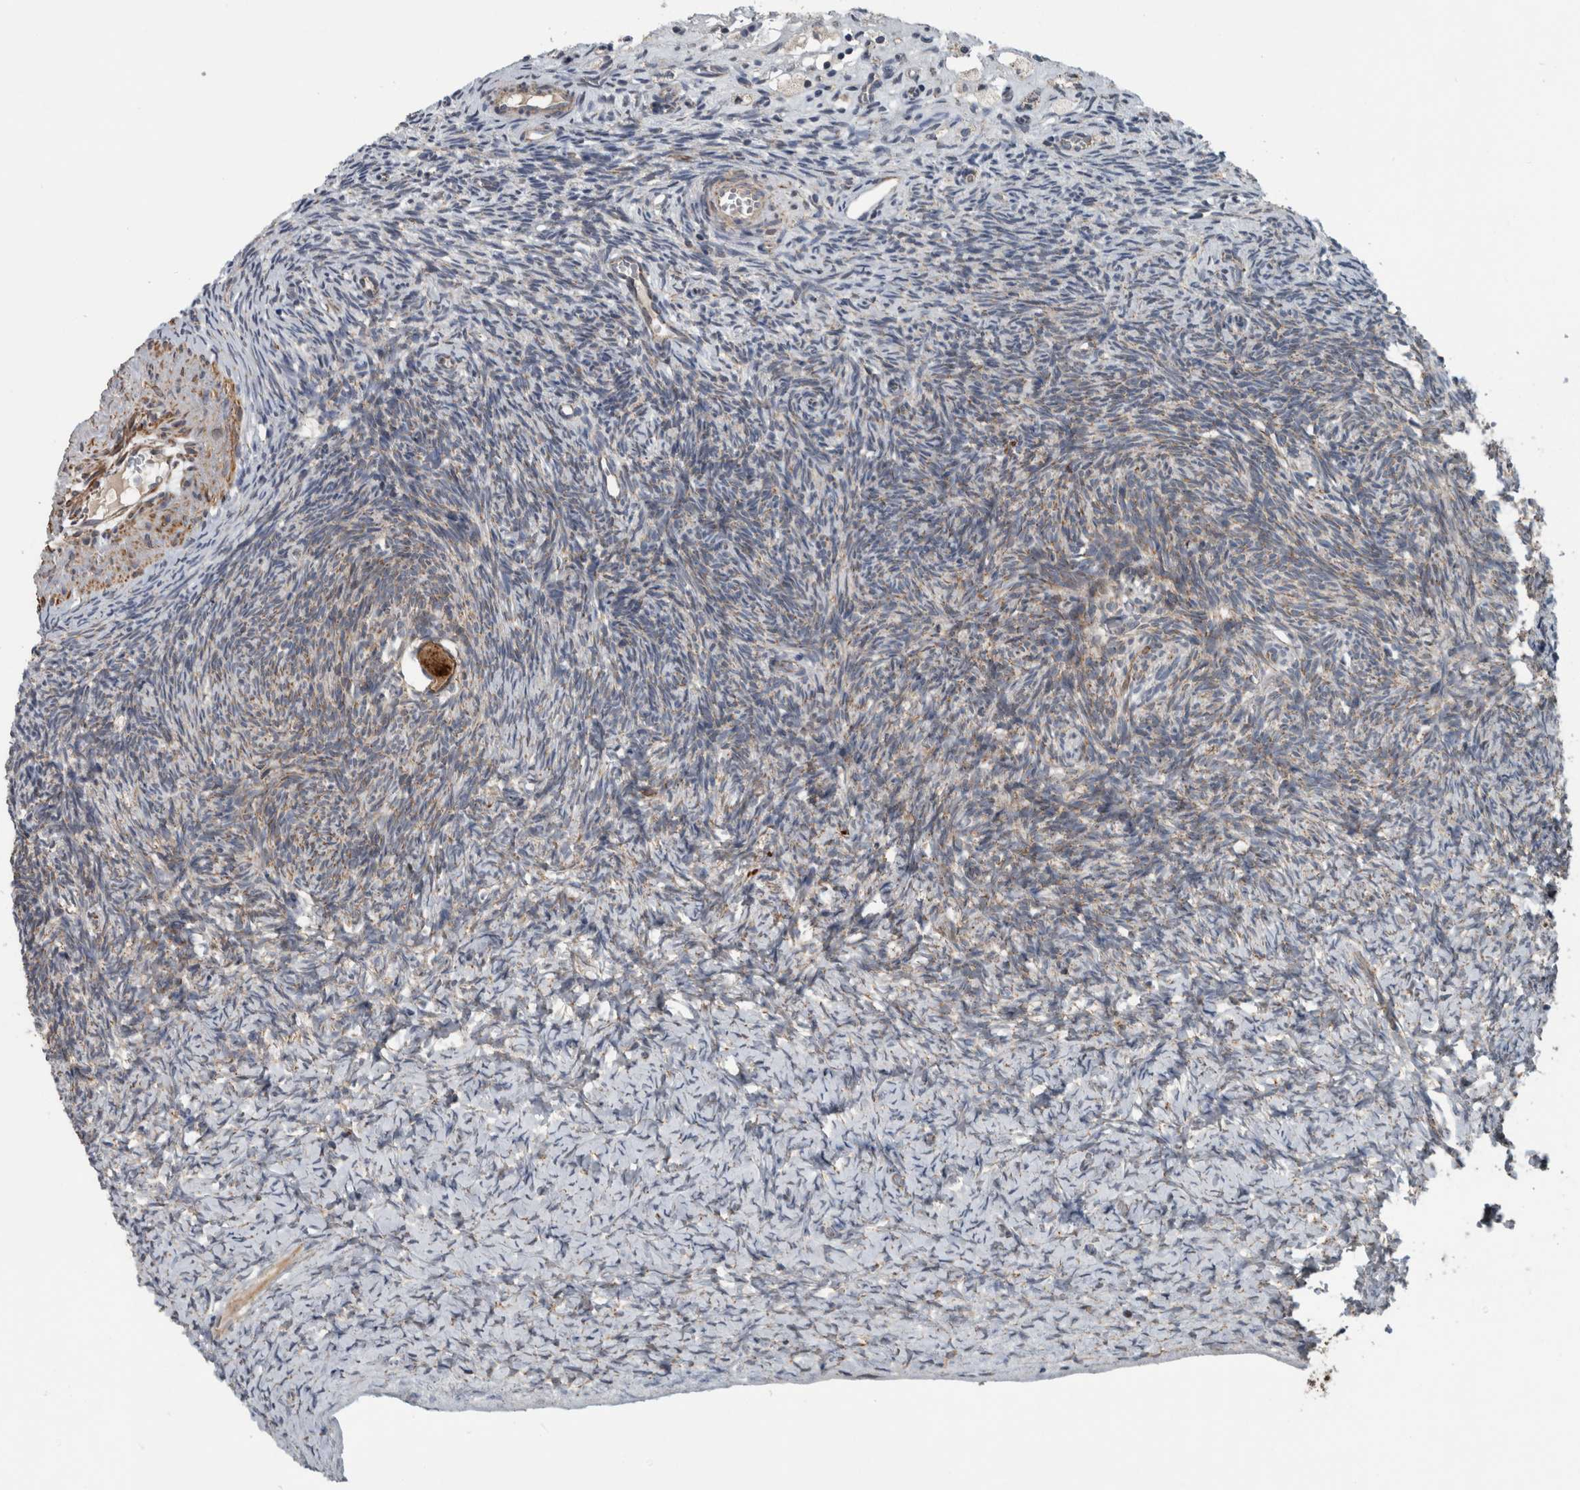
{"staining": {"intensity": "strong", "quantity": ">75%", "location": "cytoplasmic/membranous"}, "tissue": "ovary", "cell_type": "Follicle cells", "image_type": "normal", "snomed": [{"axis": "morphology", "description": "Normal tissue, NOS"}, {"axis": "topography", "description": "Ovary"}], "caption": "Ovary stained for a protein (brown) shows strong cytoplasmic/membranous positive expression in approximately >75% of follicle cells.", "gene": "ARMC1", "patient": {"sex": "female", "age": 34}}